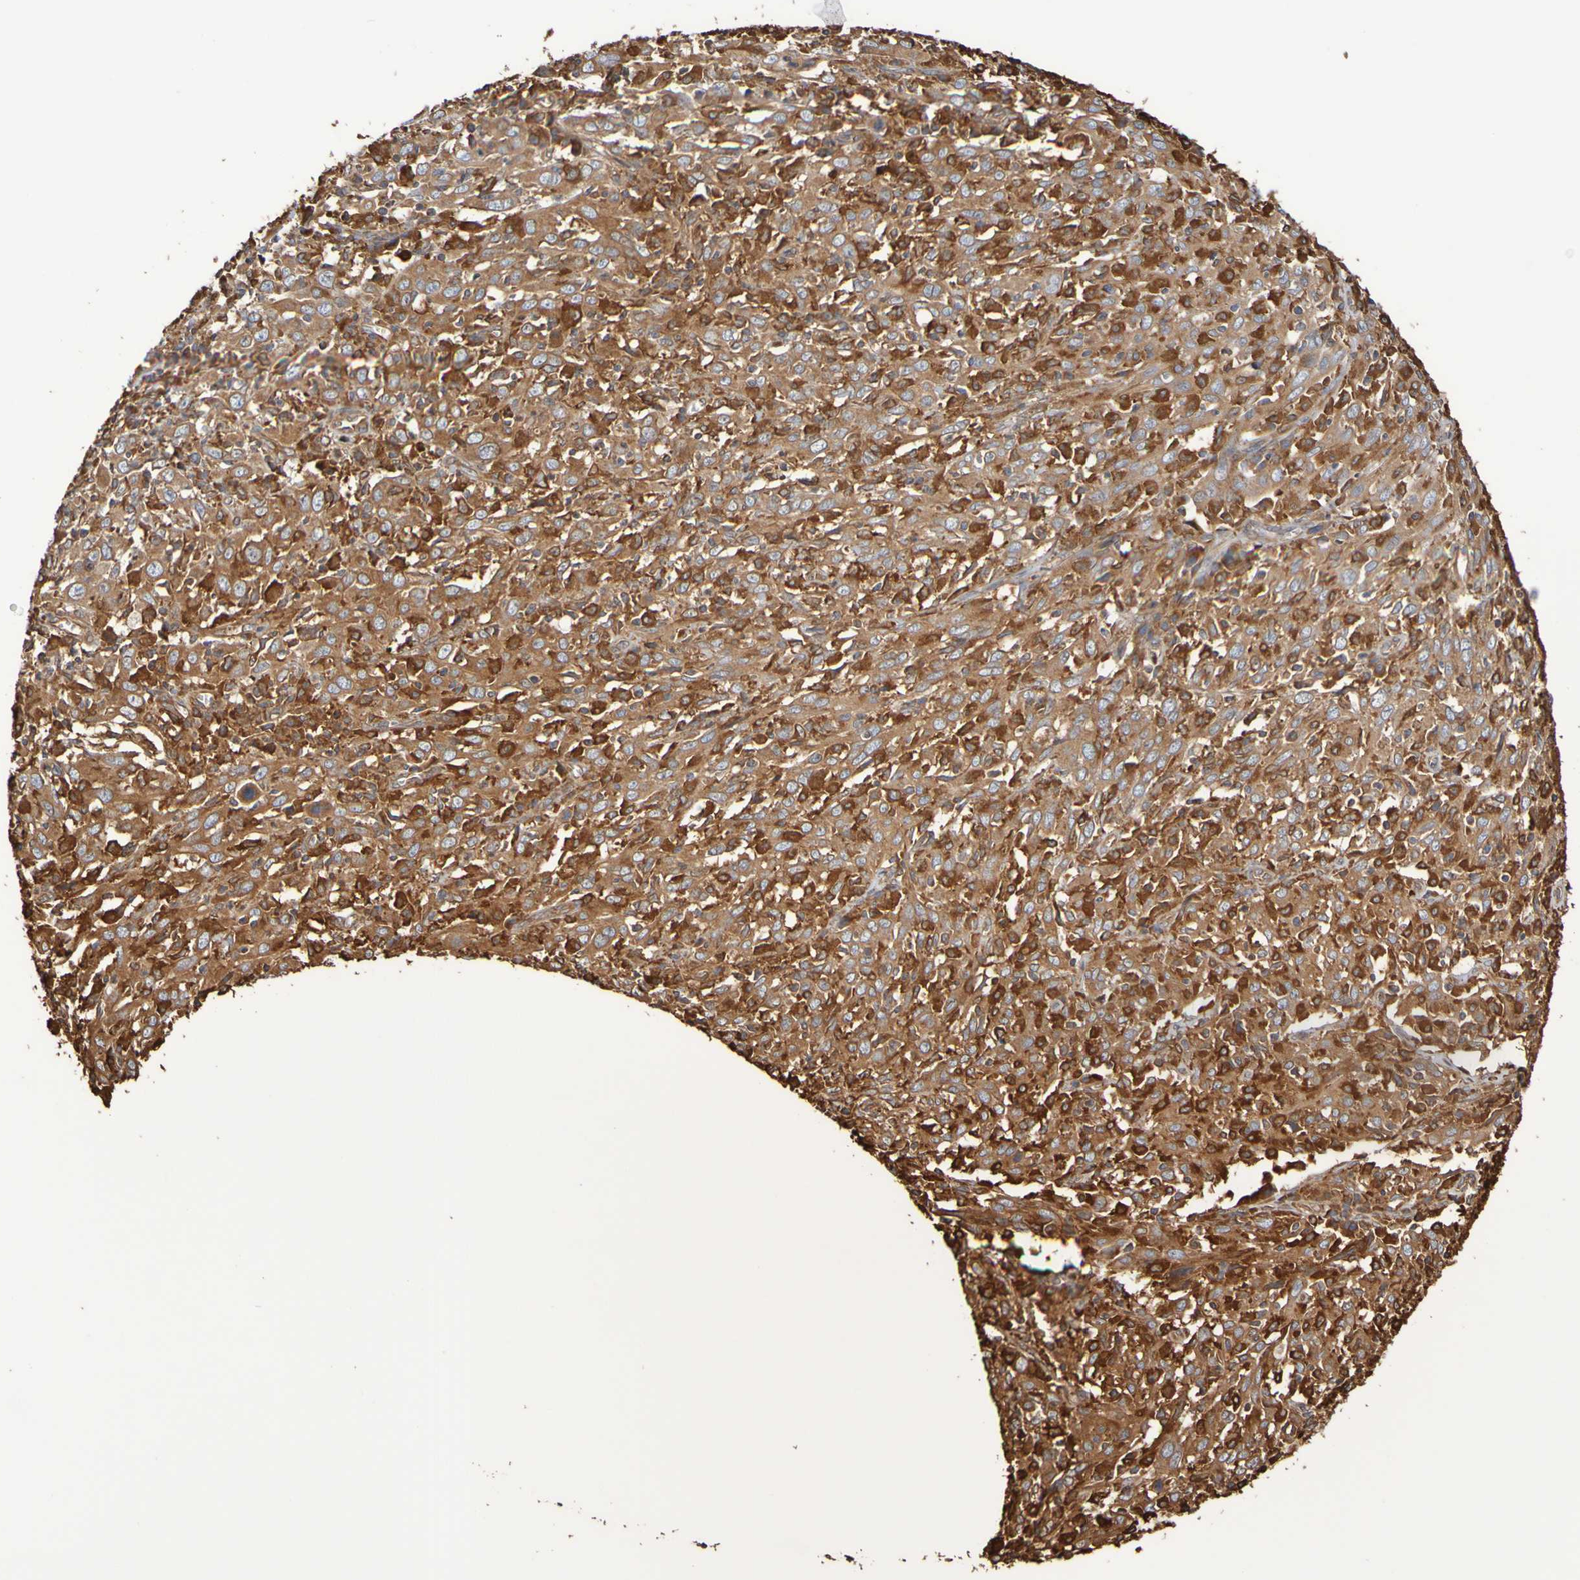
{"staining": {"intensity": "strong", "quantity": ">75%", "location": "cytoplasmic/membranous"}, "tissue": "cervical cancer", "cell_type": "Tumor cells", "image_type": "cancer", "snomed": [{"axis": "morphology", "description": "Squamous cell carcinoma, NOS"}, {"axis": "topography", "description": "Cervix"}], "caption": "Strong cytoplasmic/membranous expression for a protein is seen in about >75% of tumor cells of cervical cancer (squamous cell carcinoma) using IHC.", "gene": "RAB11A", "patient": {"sex": "female", "age": 46}}